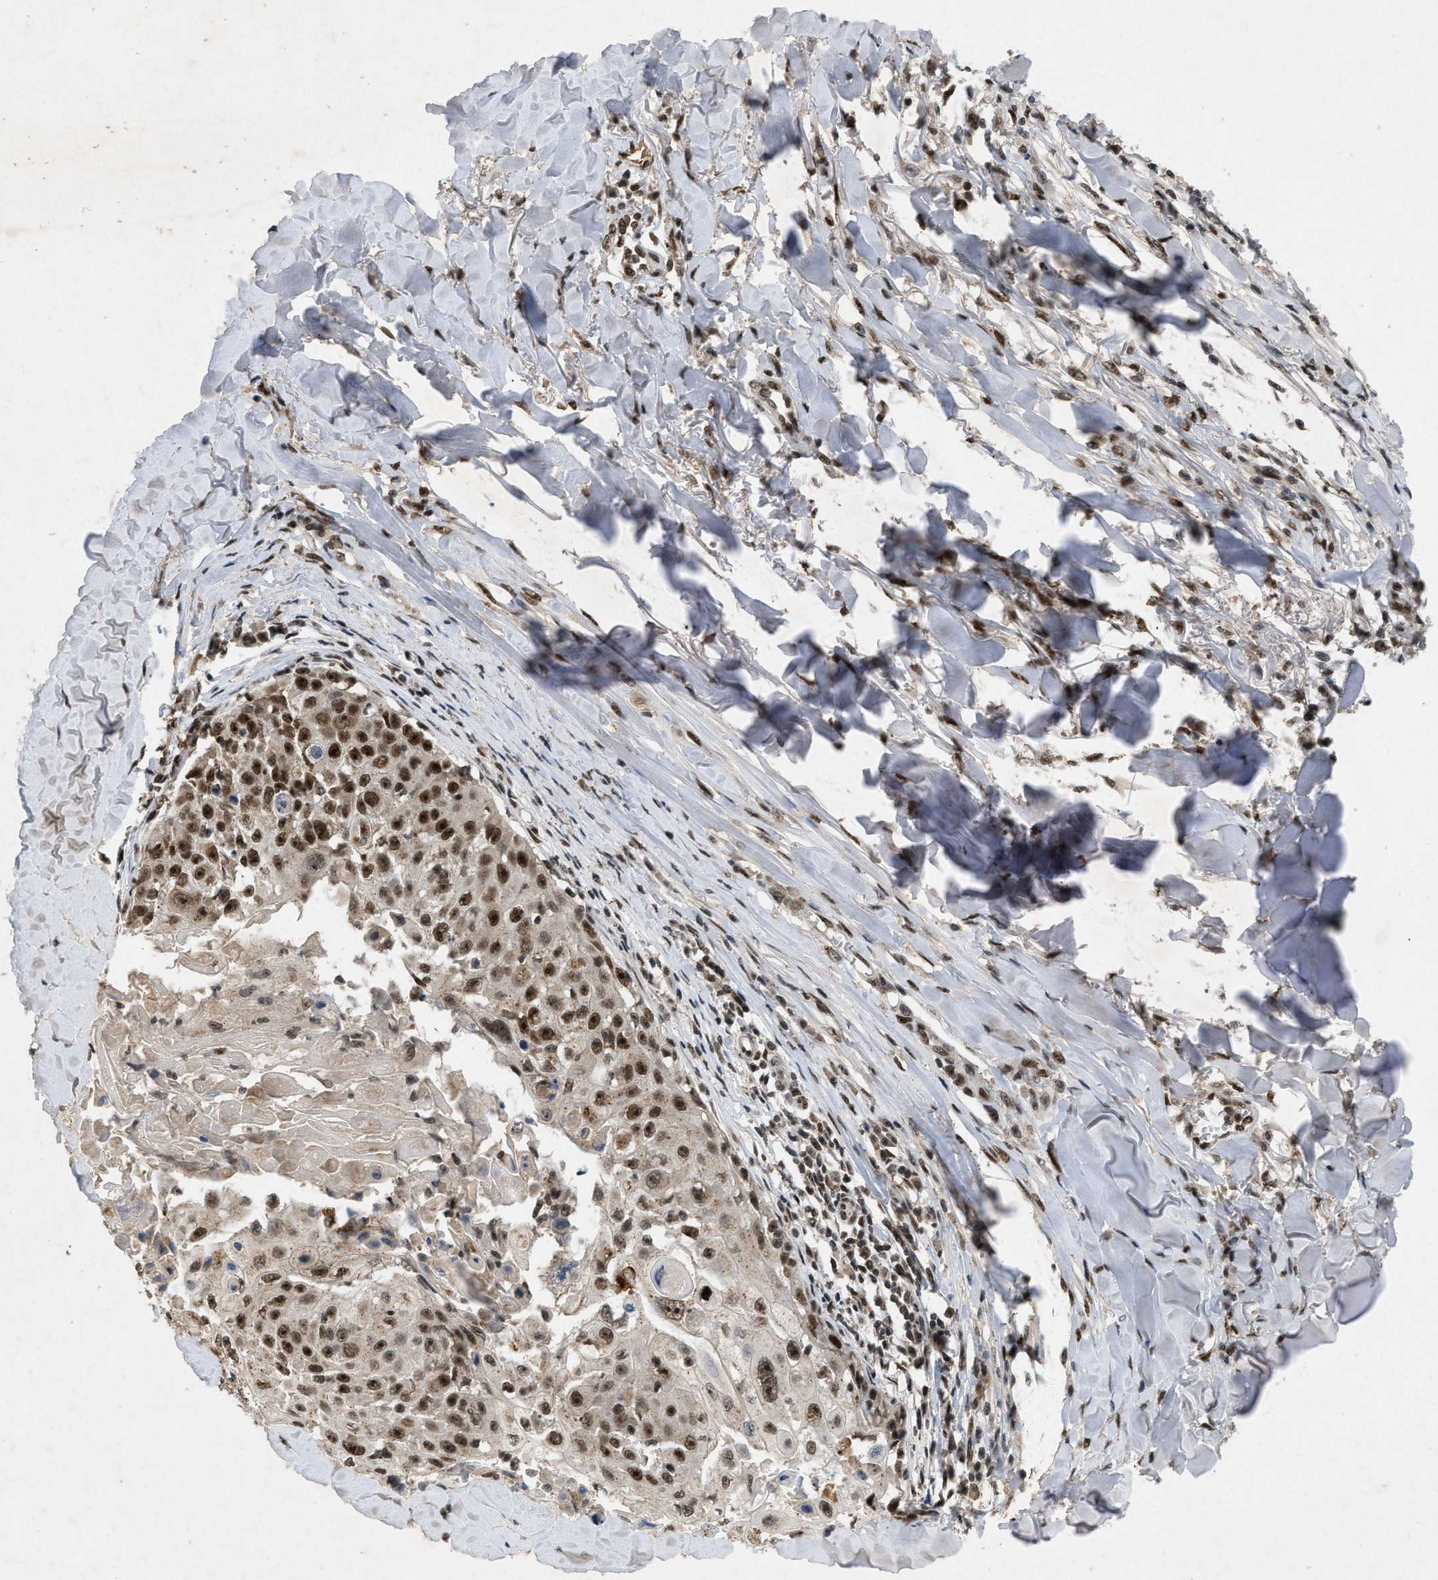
{"staining": {"intensity": "strong", "quantity": ">75%", "location": "nuclear"}, "tissue": "skin cancer", "cell_type": "Tumor cells", "image_type": "cancer", "snomed": [{"axis": "morphology", "description": "Squamous cell carcinoma, NOS"}, {"axis": "topography", "description": "Skin"}], "caption": "Brown immunohistochemical staining in human skin cancer demonstrates strong nuclear expression in about >75% of tumor cells. (DAB IHC with brightfield microscopy, high magnification).", "gene": "ZNF346", "patient": {"sex": "male", "age": 86}}